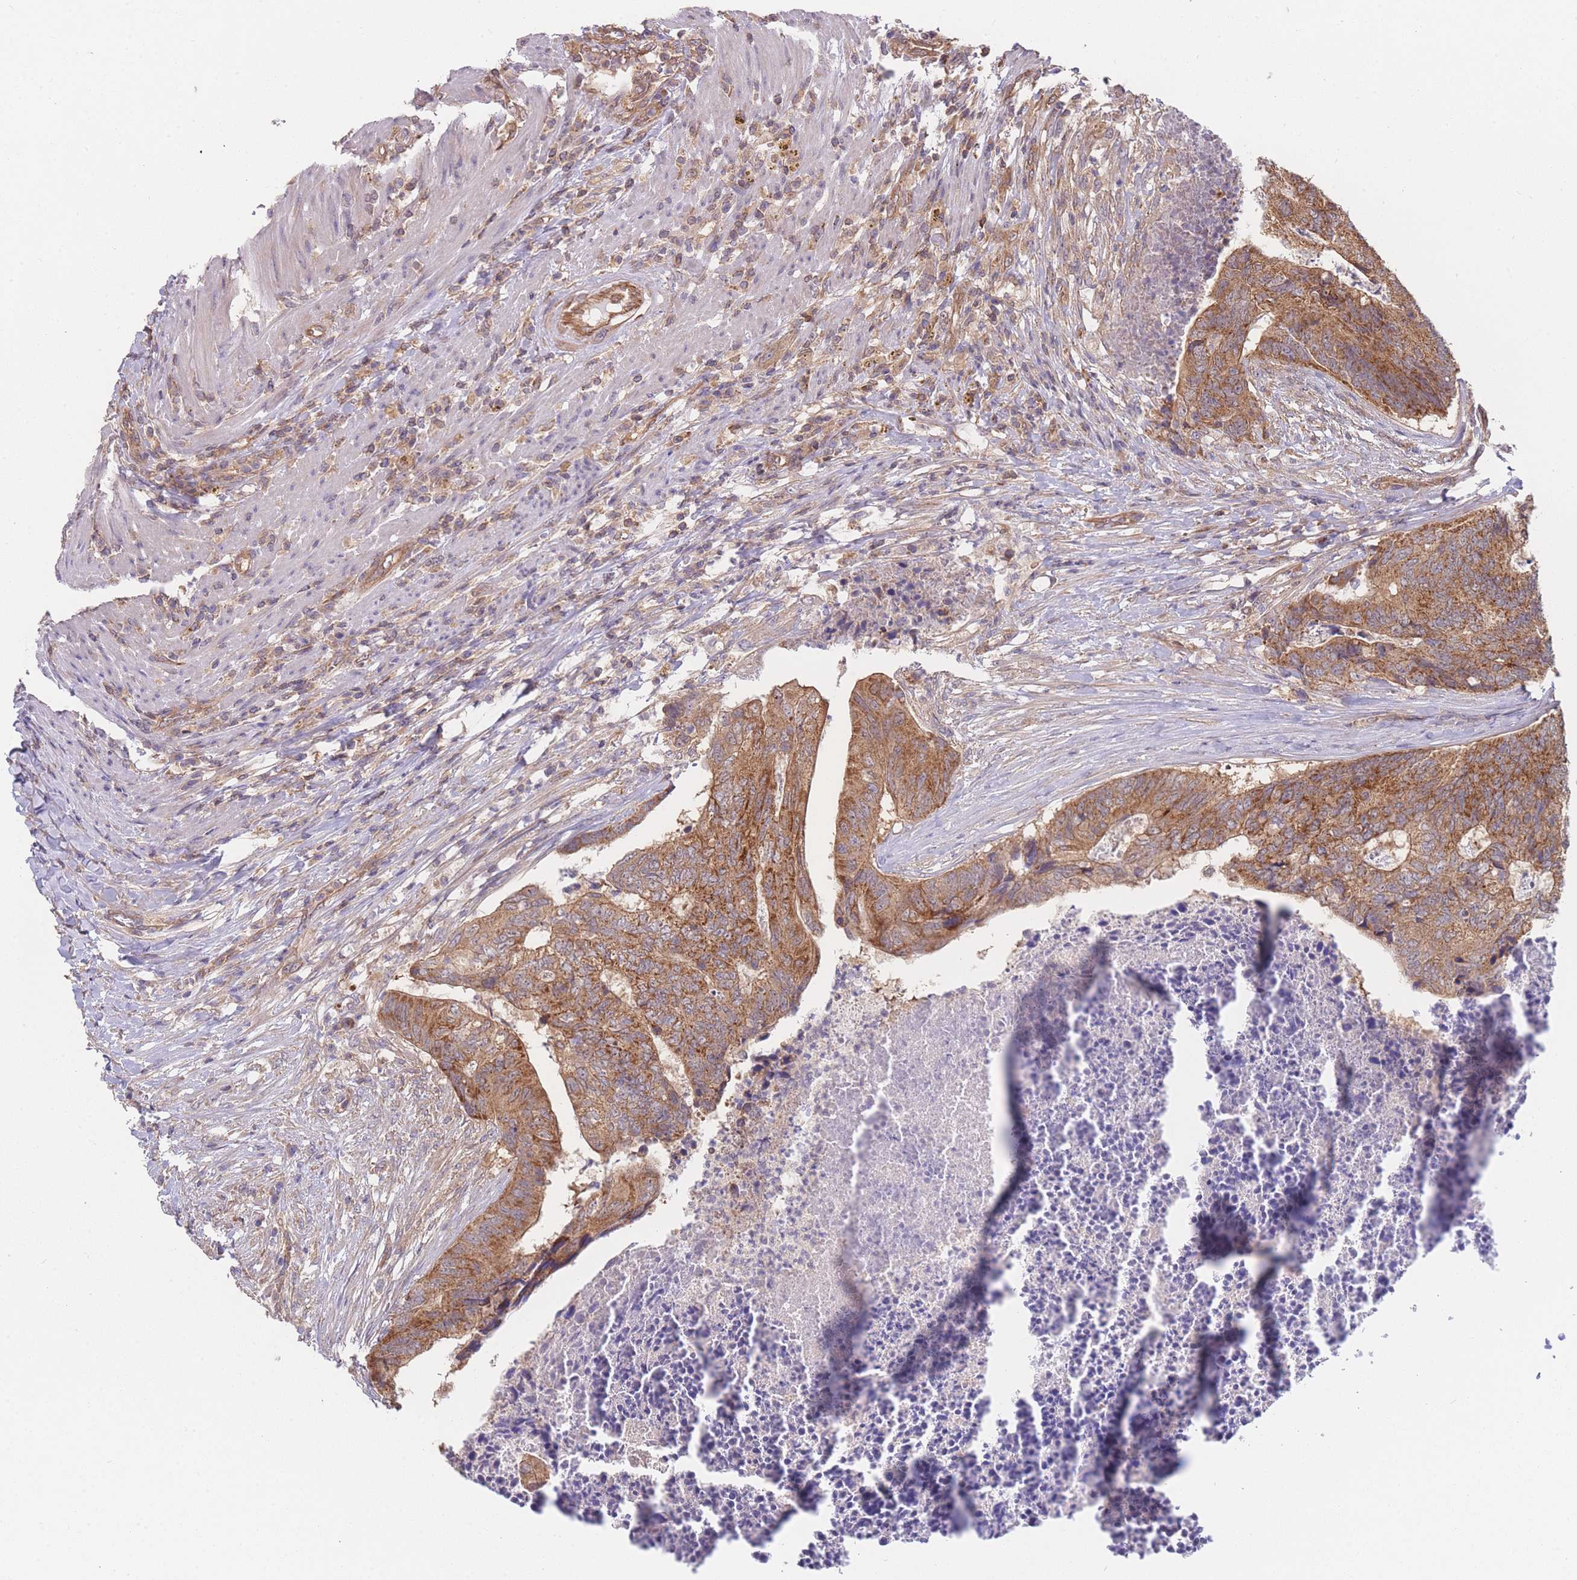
{"staining": {"intensity": "strong", "quantity": ">75%", "location": "cytoplasmic/membranous"}, "tissue": "colorectal cancer", "cell_type": "Tumor cells", "image_type": "cancer", "snomed": [{"axis": "morphology", "description": "Adenocarcinoma, NOS"}, {"axis": "topography", "description": "Colon"}], "caption": "An image of adenocarcinoma (colorectal) stained for a protein reveals strong cytoplasmic/membranous brown staining in tumor cells.", "gene": "MRPS18B", "patient": {"sex": "female", "age": 67}}